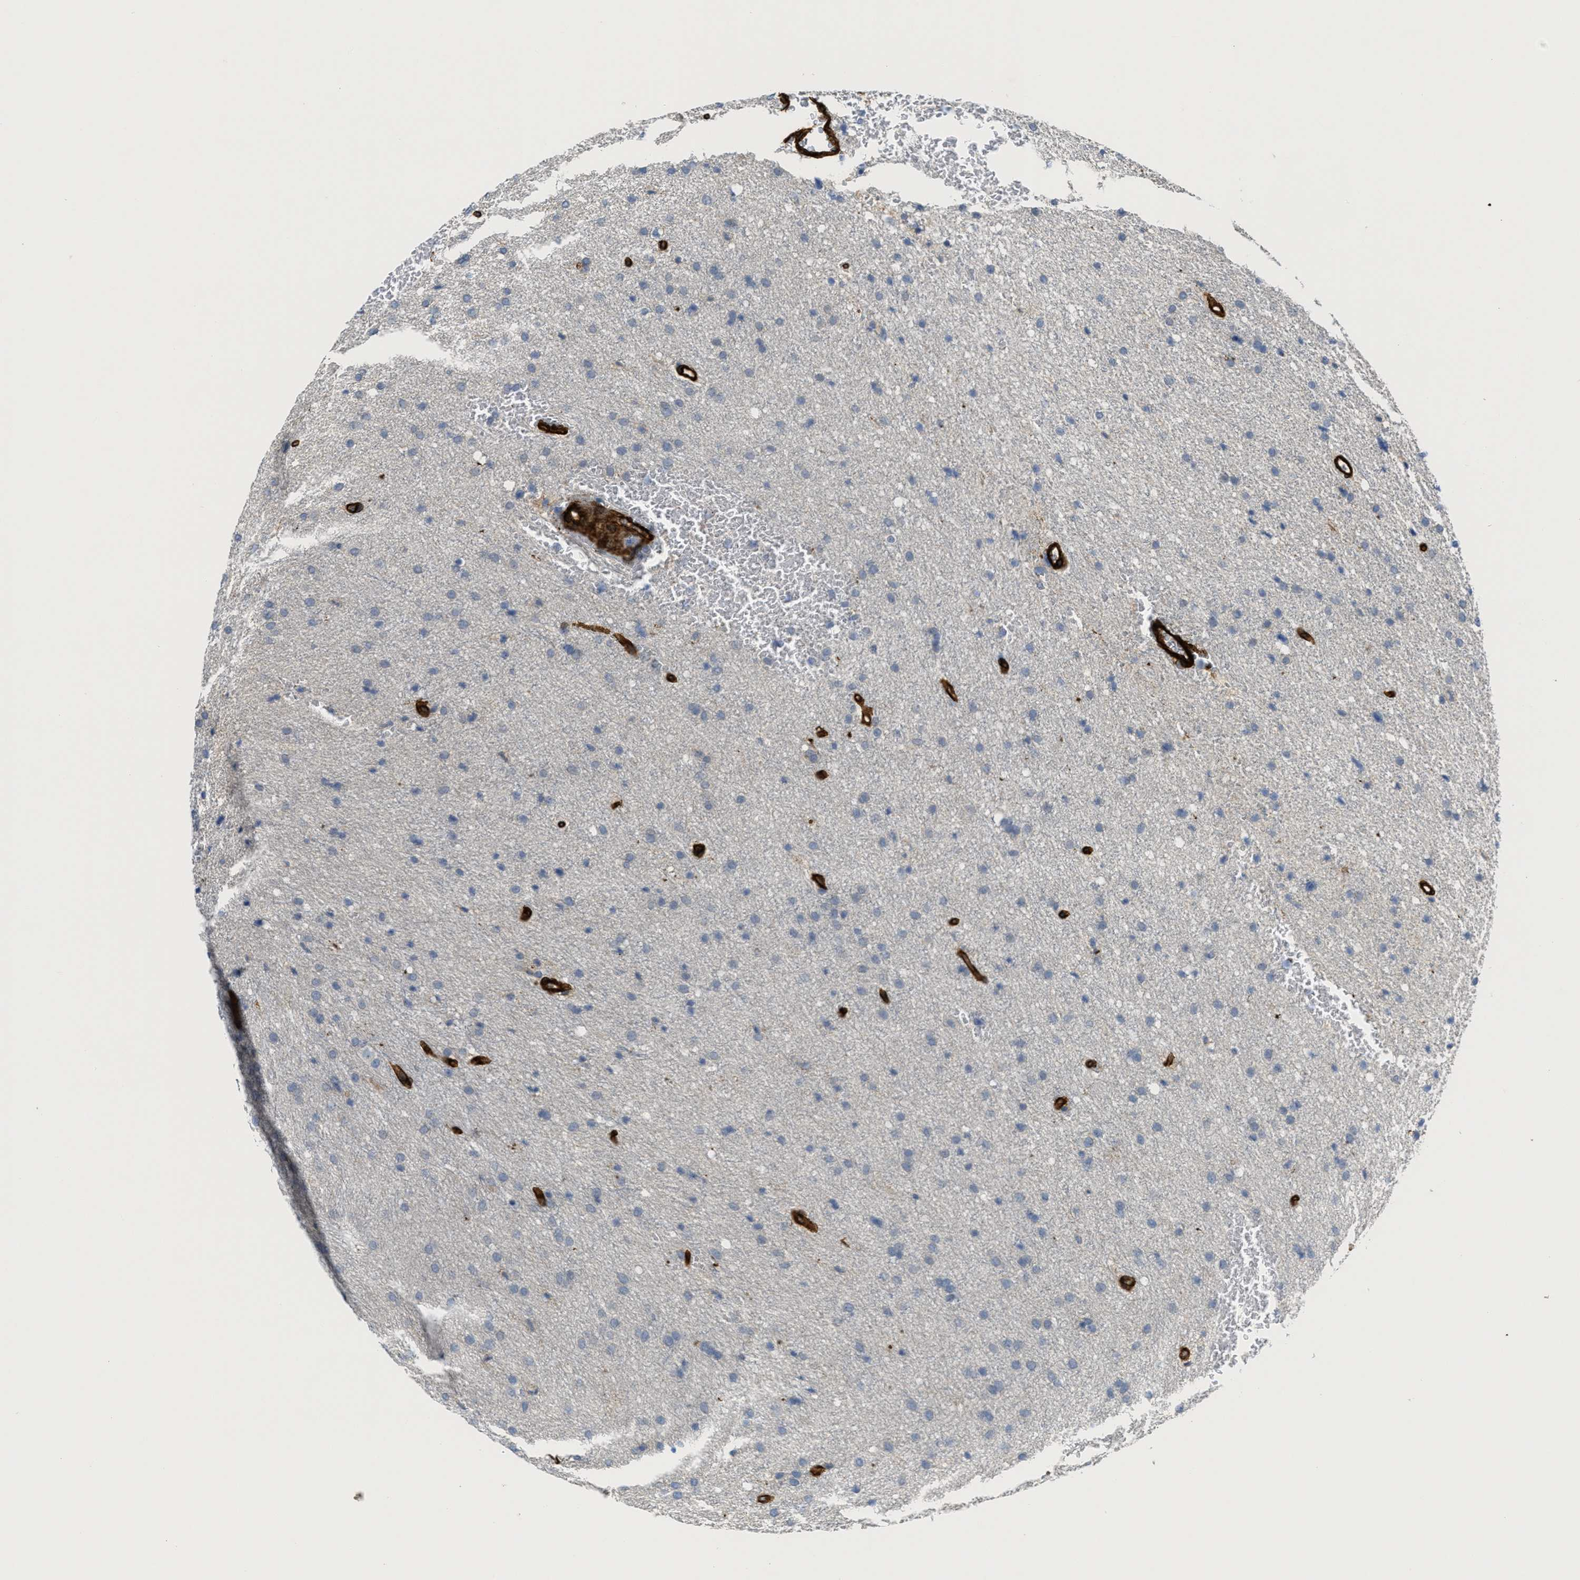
{"staining": {"intensity": "negative", "quantity": "none", "location": "none"}, "tissue": "glioma", "cell_type": "Tumor cells", "image_type": "cancer", "snomed": [{"axis": "morphology", "description": "Glioma, malignant, Low grade"}, {"axis": "topography", "description": "Brain"}], "caption": "DAB (3,3'-diaminobenzidine) immunohistochemical staining of human malignant glioma (low-grade) displays no significant staining in tumor cells.", "gene": "NAB1", "patient": {"sex": "female", "age": 37}}